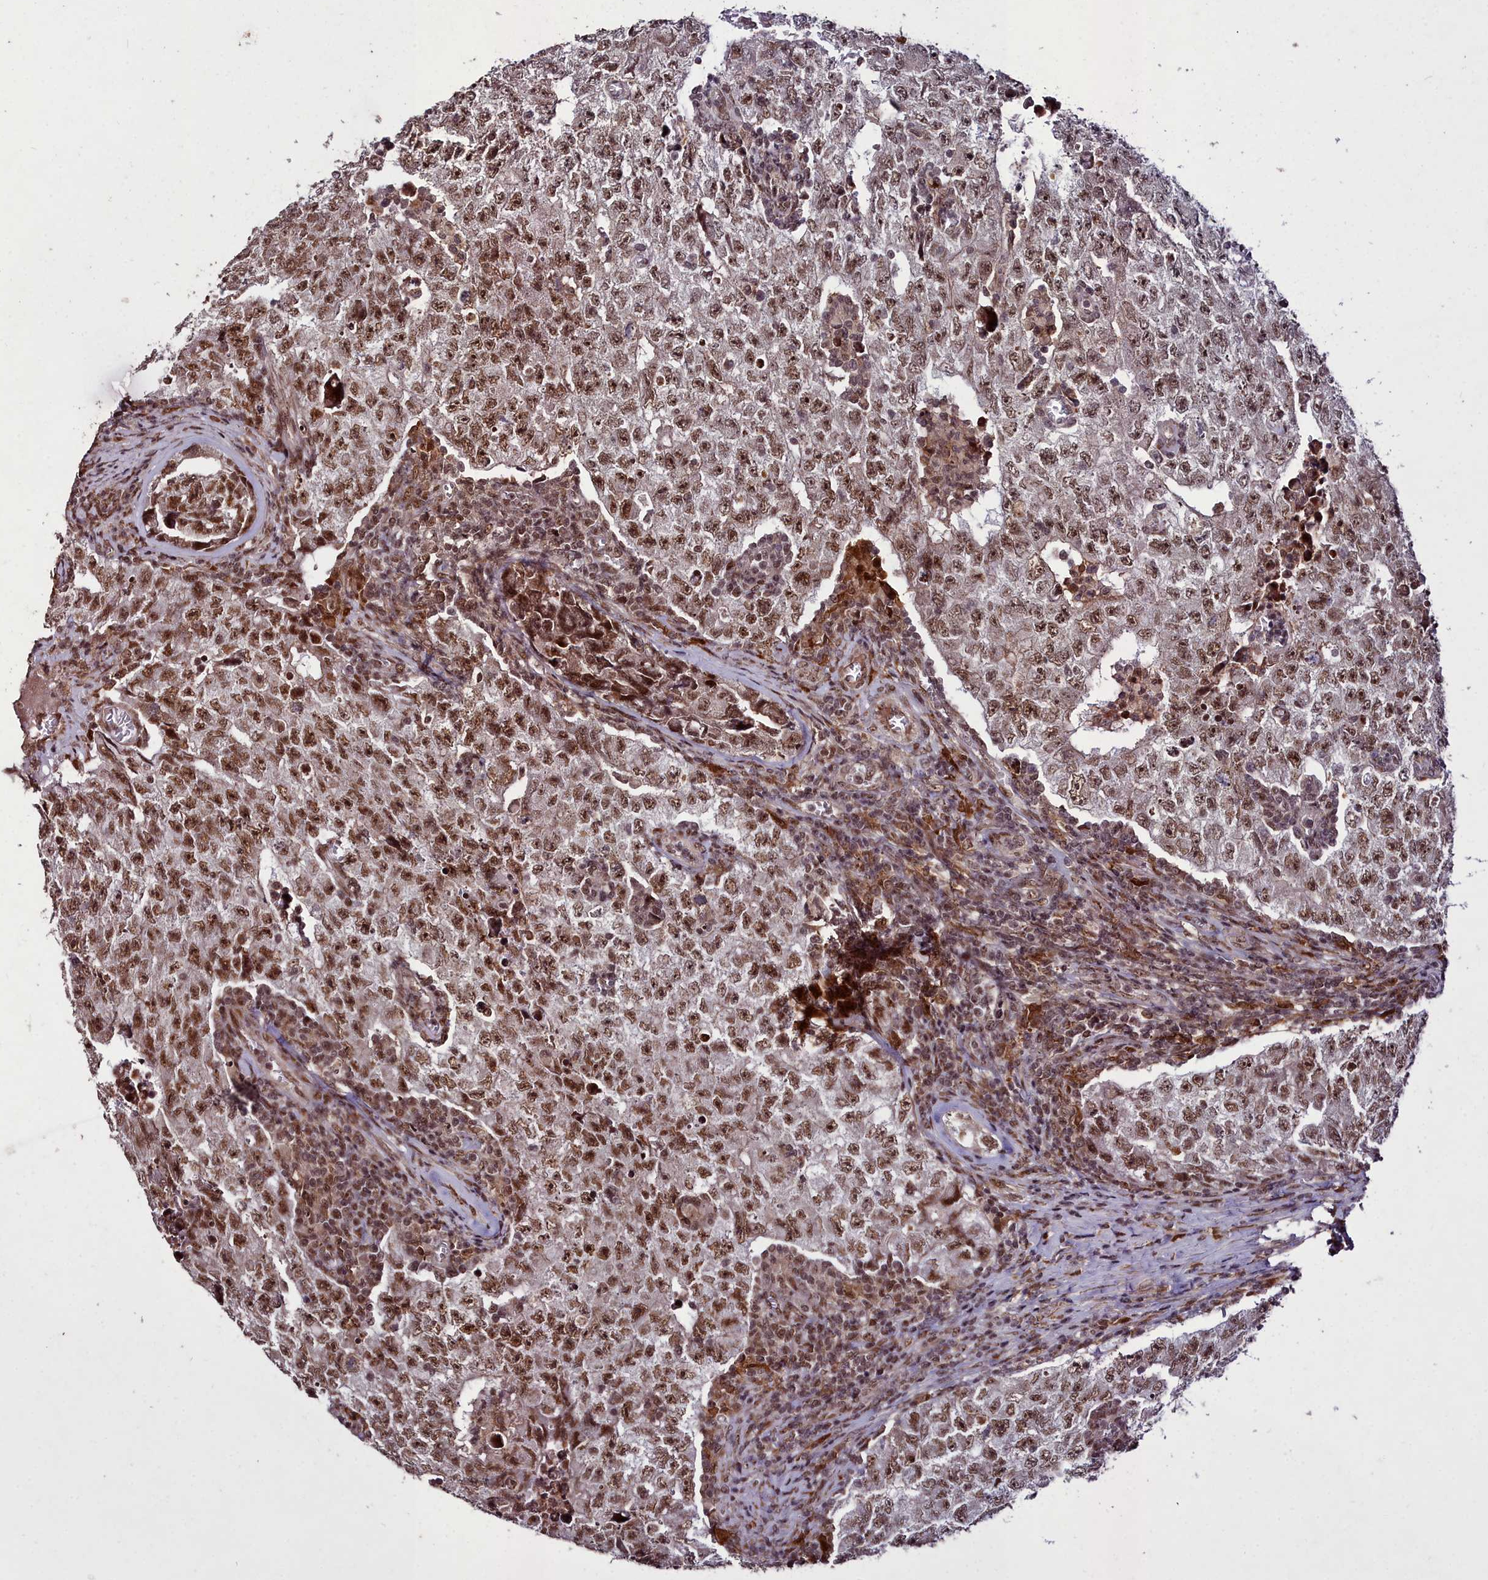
{"staining": {"intensity": "strong", "quantity": ">75%", "location": "nuclear"}, "tissue": "testis cancer", "cell_type": "Tumor cells", "image_type": "cancer", "snomed": [{"axis": "morphology", "description": "Carcinoma, Embryonal, NOS"}, {"axis": "topography", "description": "Testis"}], "caption": "Testis cancer (embryonal carcinoma) was stained to show a protein in brown. There is high levels of strong nuclear staining in approximately >75% of tumor cells.", "gene": "CXXC1", "patient": {"sex": "male", "age": 17}}